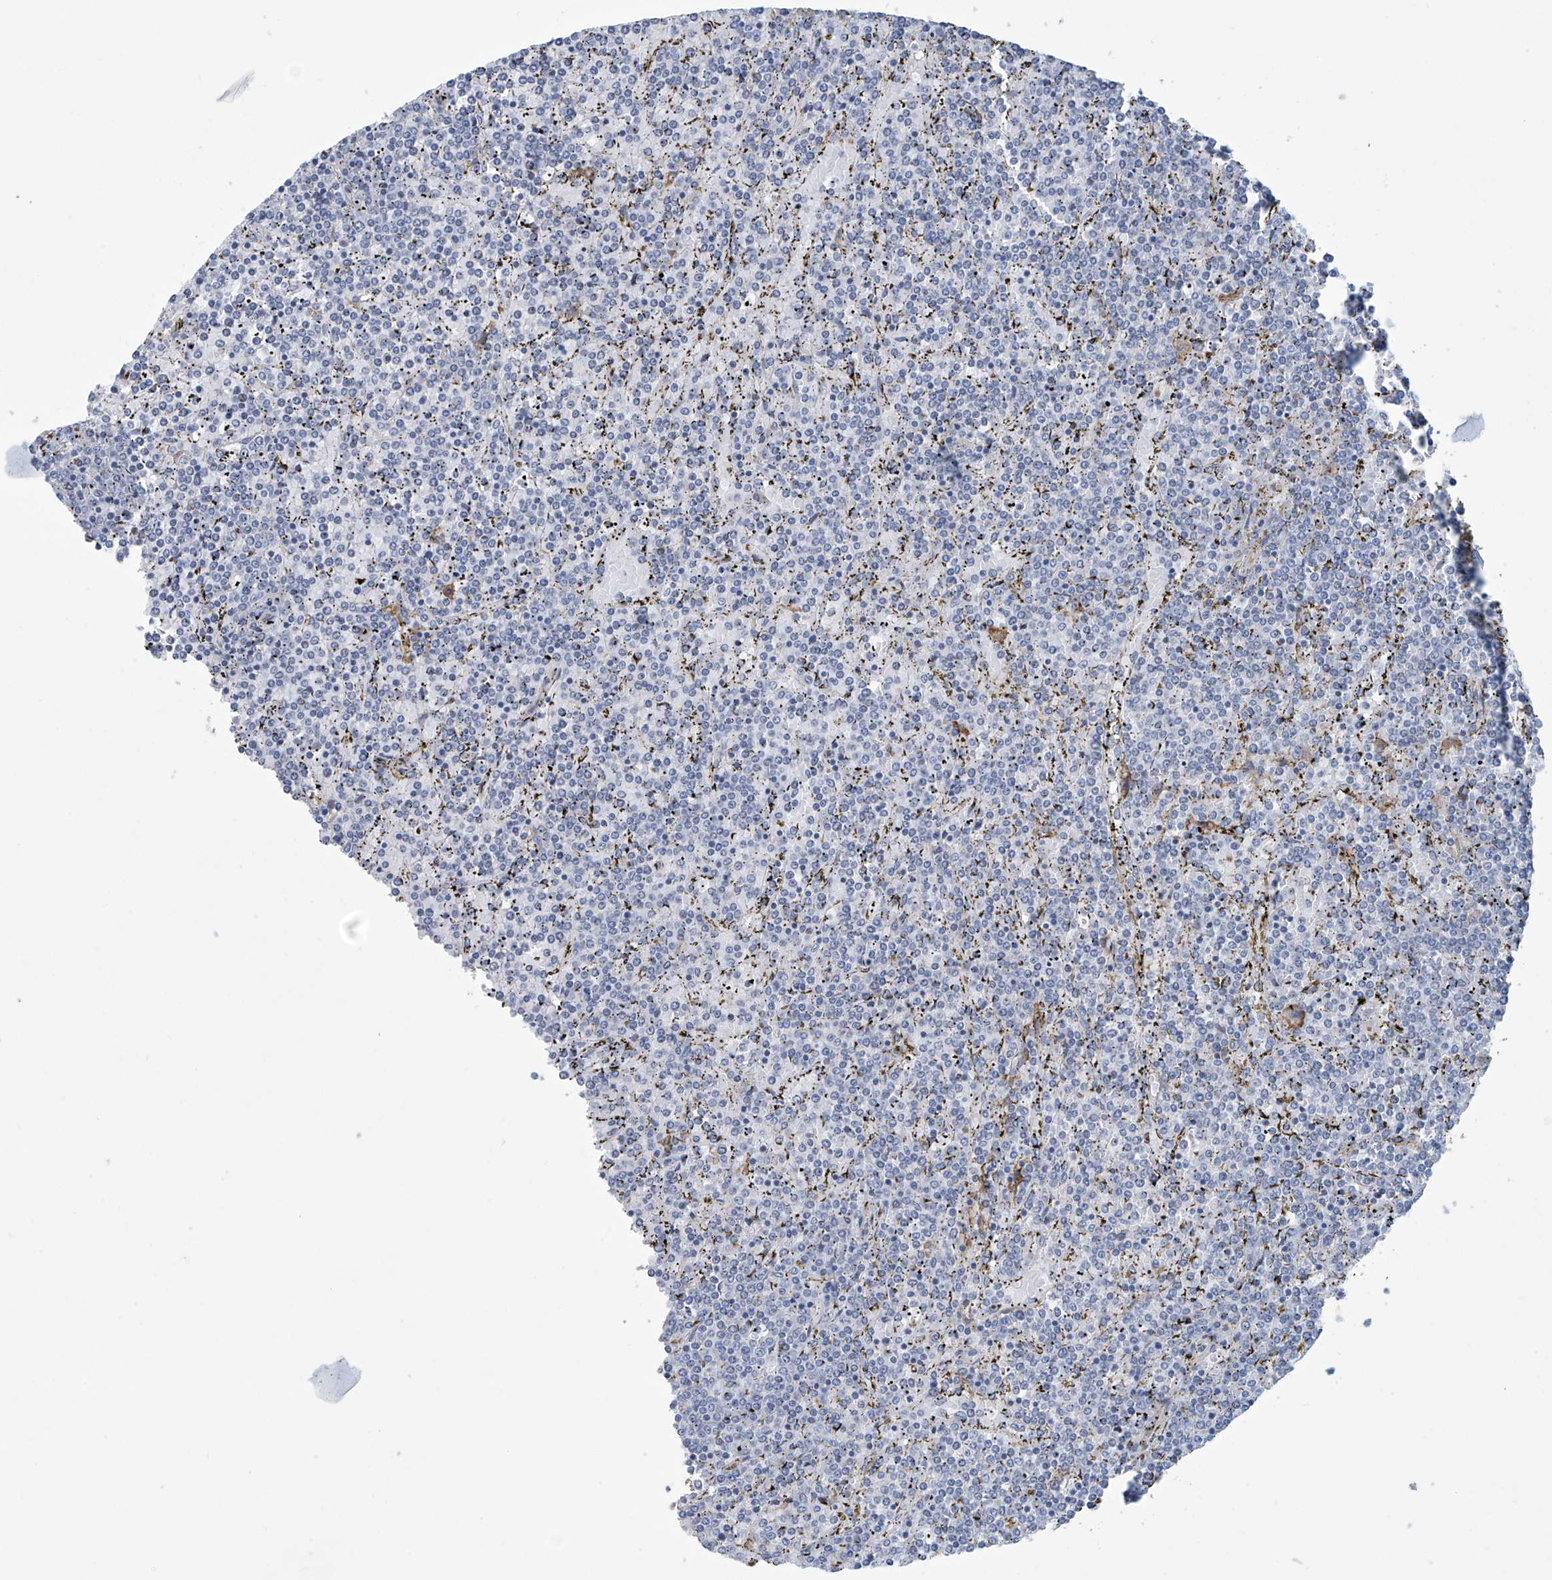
{"staining": {"intensity": "negative", "quantity": "none", "location": "none"}, "tissue": "lymphoma", "cell_type": "Tumor cells", "image_type": "cancer", "snomed": [{"axis": "morphology", "description": "Malignant lymphoma, non-Hodgkin's type, Low grade"}, {"axis": "topography", "description": "Spleen"}], "caption": "Histopathology image shows no protein staining in tumor cells of lymphoma tissue.", "gene": "ABHD13", "patient": {"sex": "female", "age": 19}}